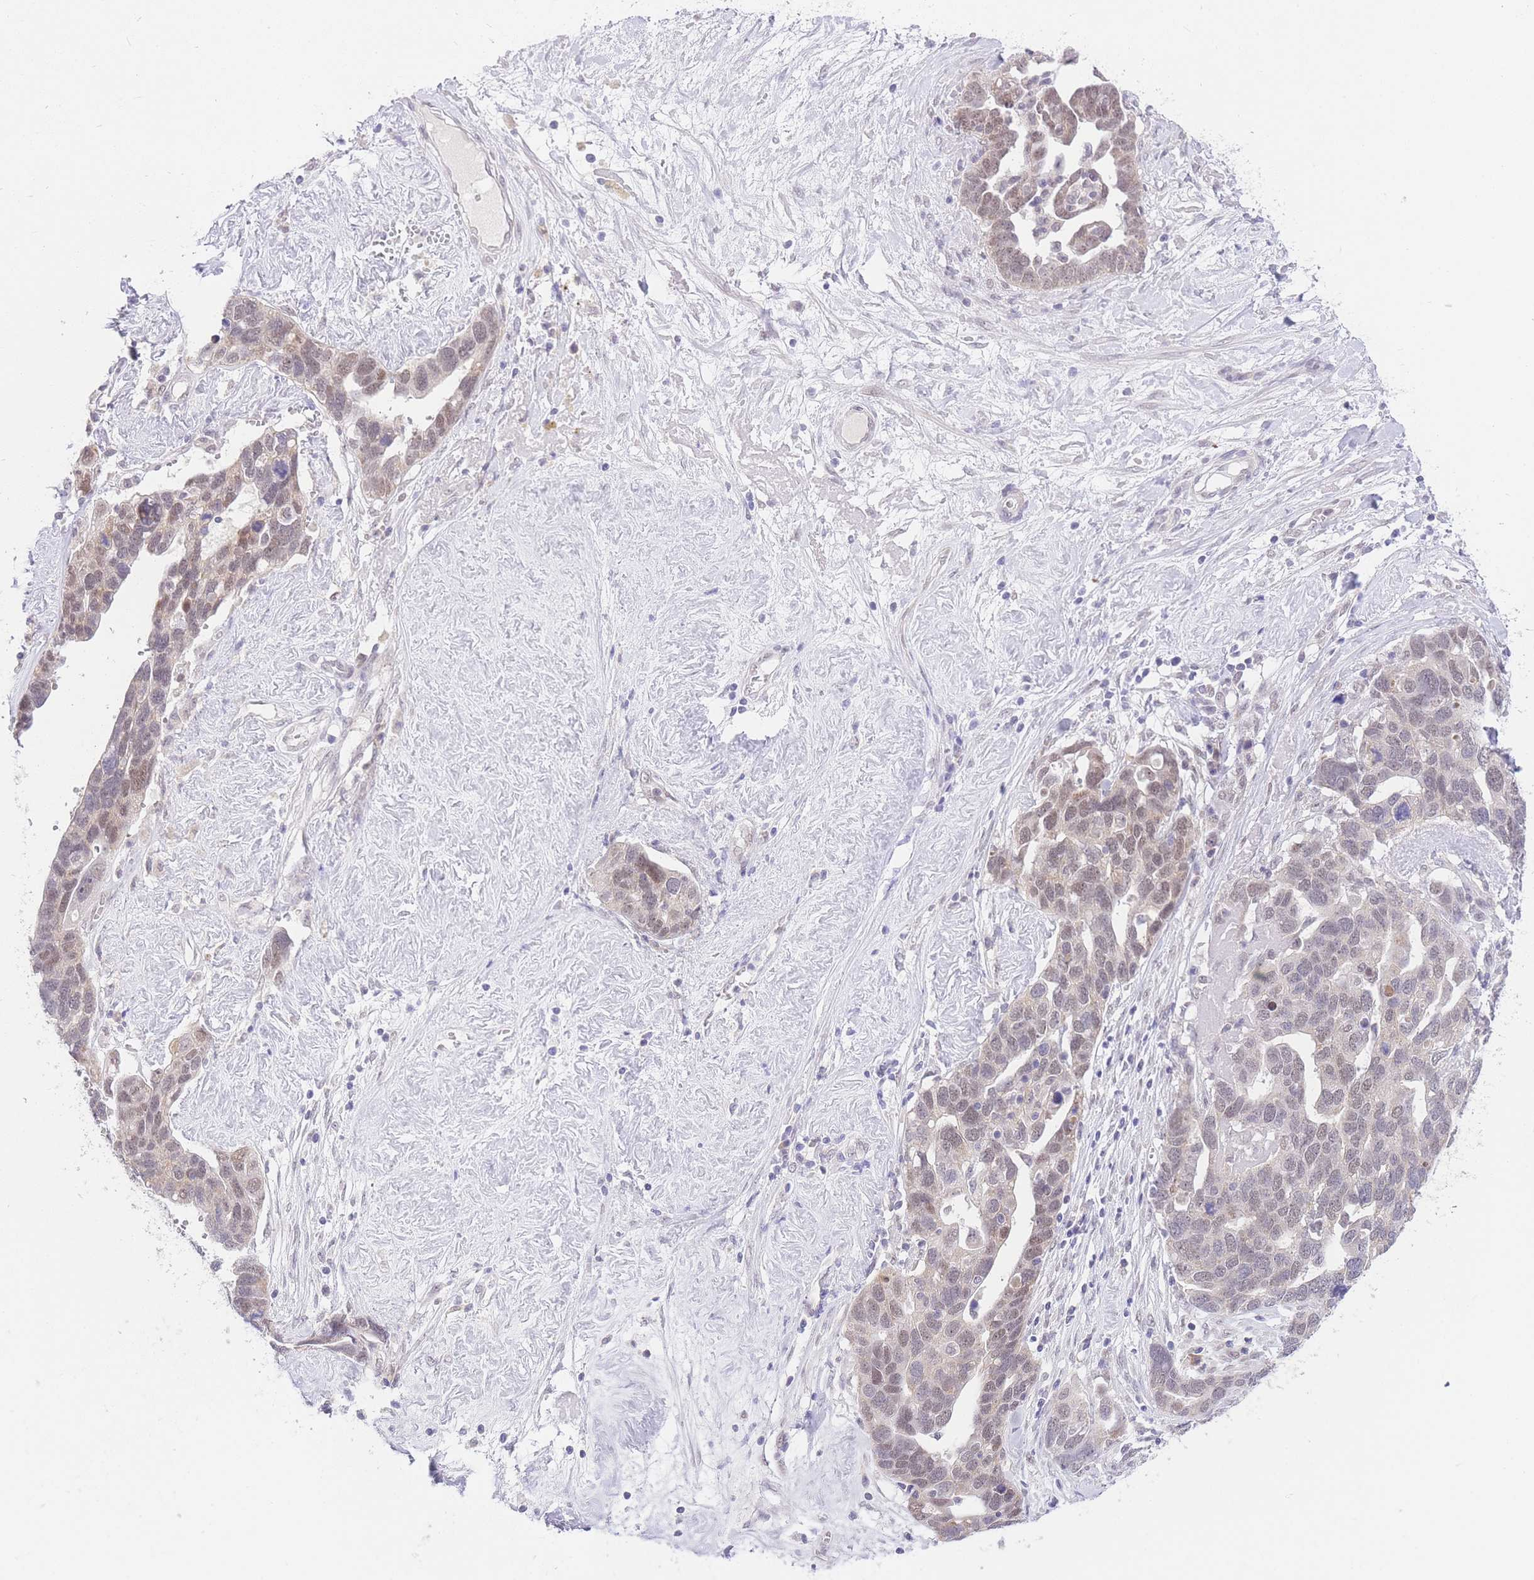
{"staining": {"intensity": "weak", "quantity": "25%-75%", "location": "nuclear"}, "tissue": "ovarian cancer", "cell_type": "Tumor cells", "image_type": "cancer", "snomed": [{"axis": "morphology", "description": "Cystadenocarcinoma, serous, NOS"}, {"axis": "topography", "description": "Ovary"}], "caption": "Tumor cells exhibit weak nuclear staining in about 25%-75% of cells in ovarian cancer (serous cystadenocarcinoma).", "gene": "UBXN7", "patient": {"sex": "female", "age": 54}}